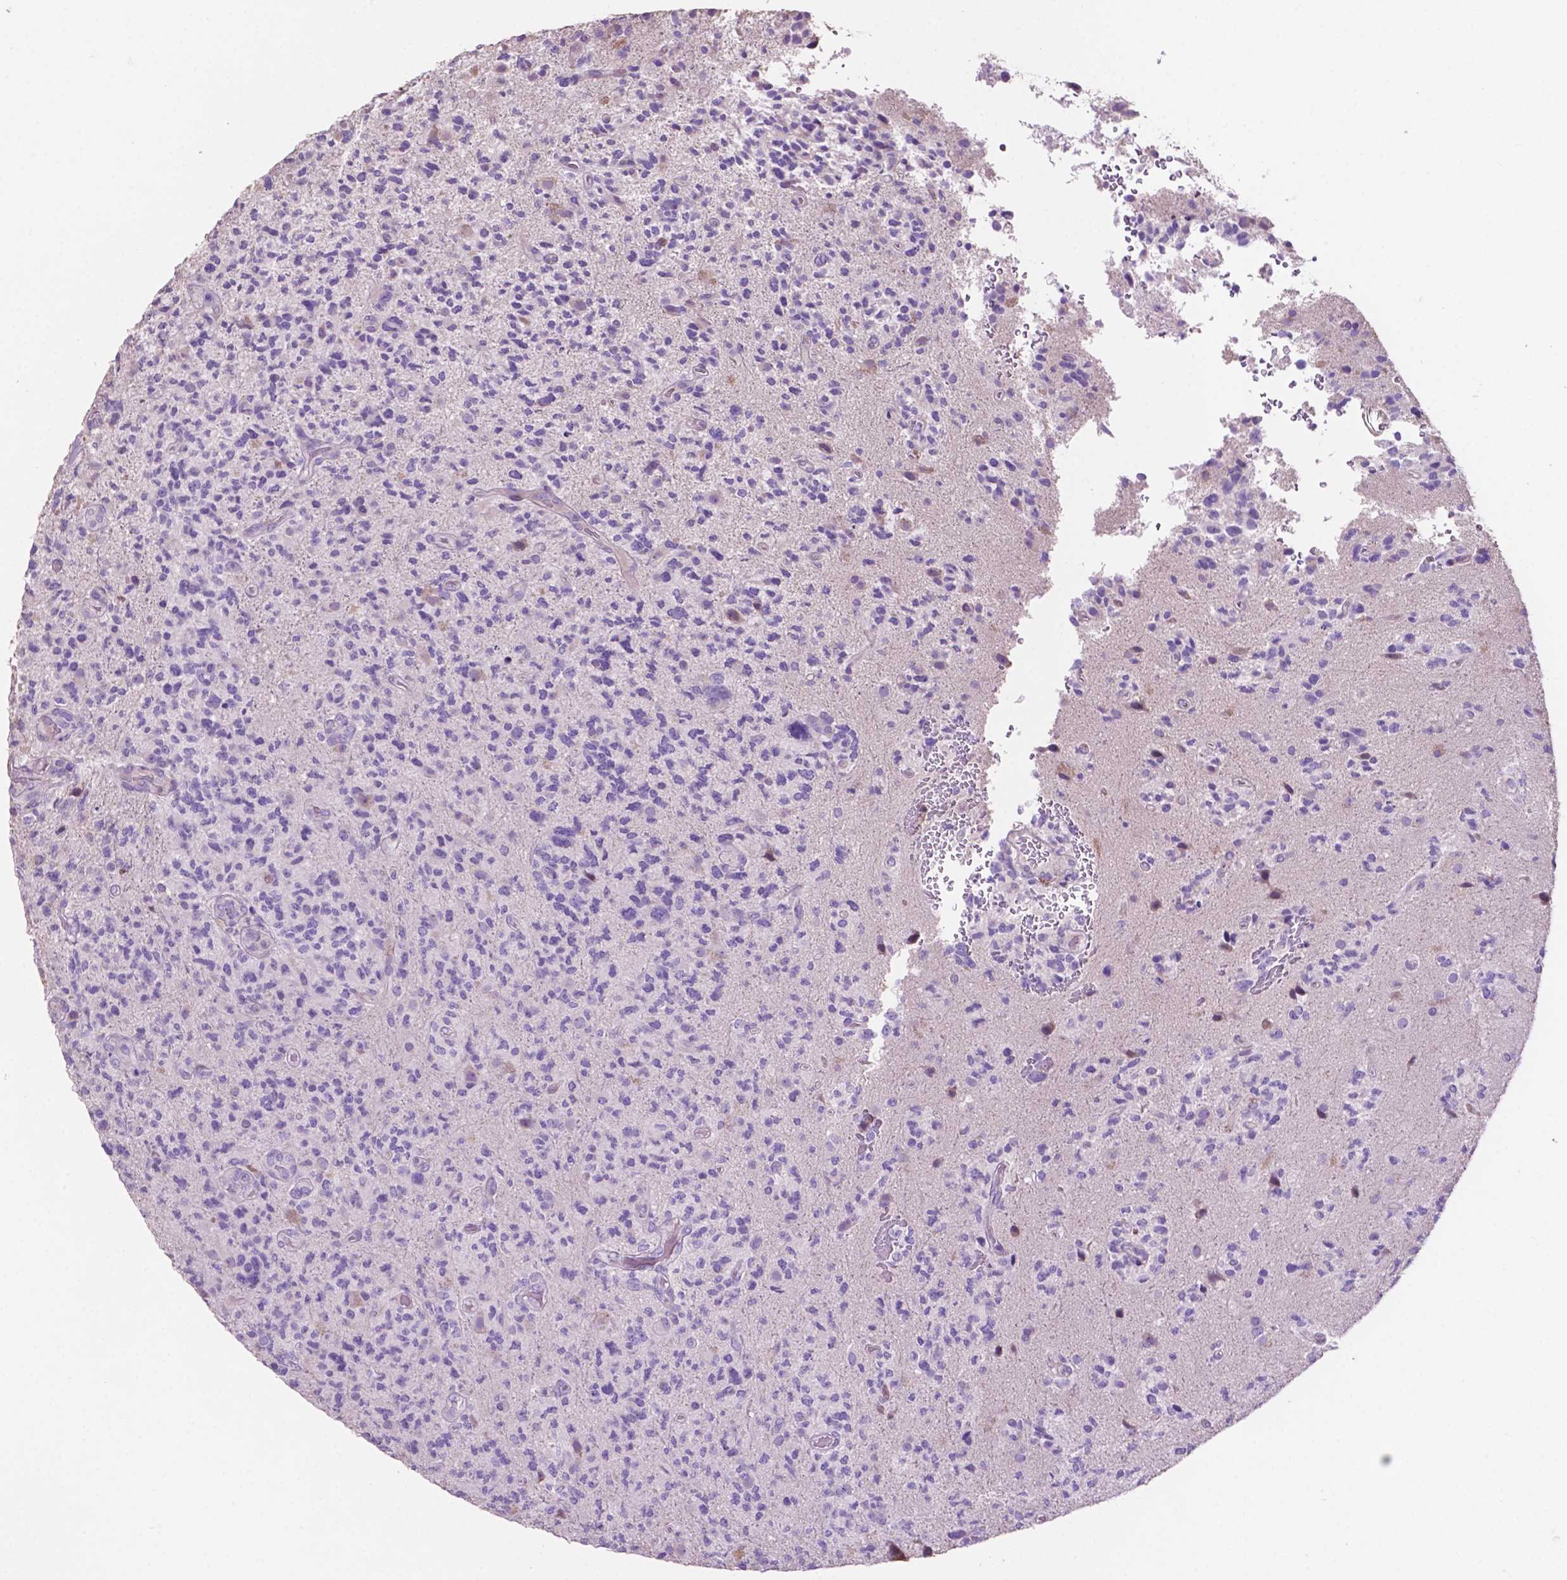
{"staining": {"intensity": "negative", "quantity": "none", "location": "none"}, "tissue": "glioma", "cell_type": "Tumor cells", "image_type": "cancer", "snomed": [{"axis": "morphology", "description": "Glioma, malignant, High grade"}, {"axis": "topography", "description": "Brain"}], "caption": "Immunohistochemistry (IHC) of high-grade glioma (malignant) demonstrates no positivity in tumor cells.", "gene": "CLDN17", "patient": {"sex": "female", "age": 71}}